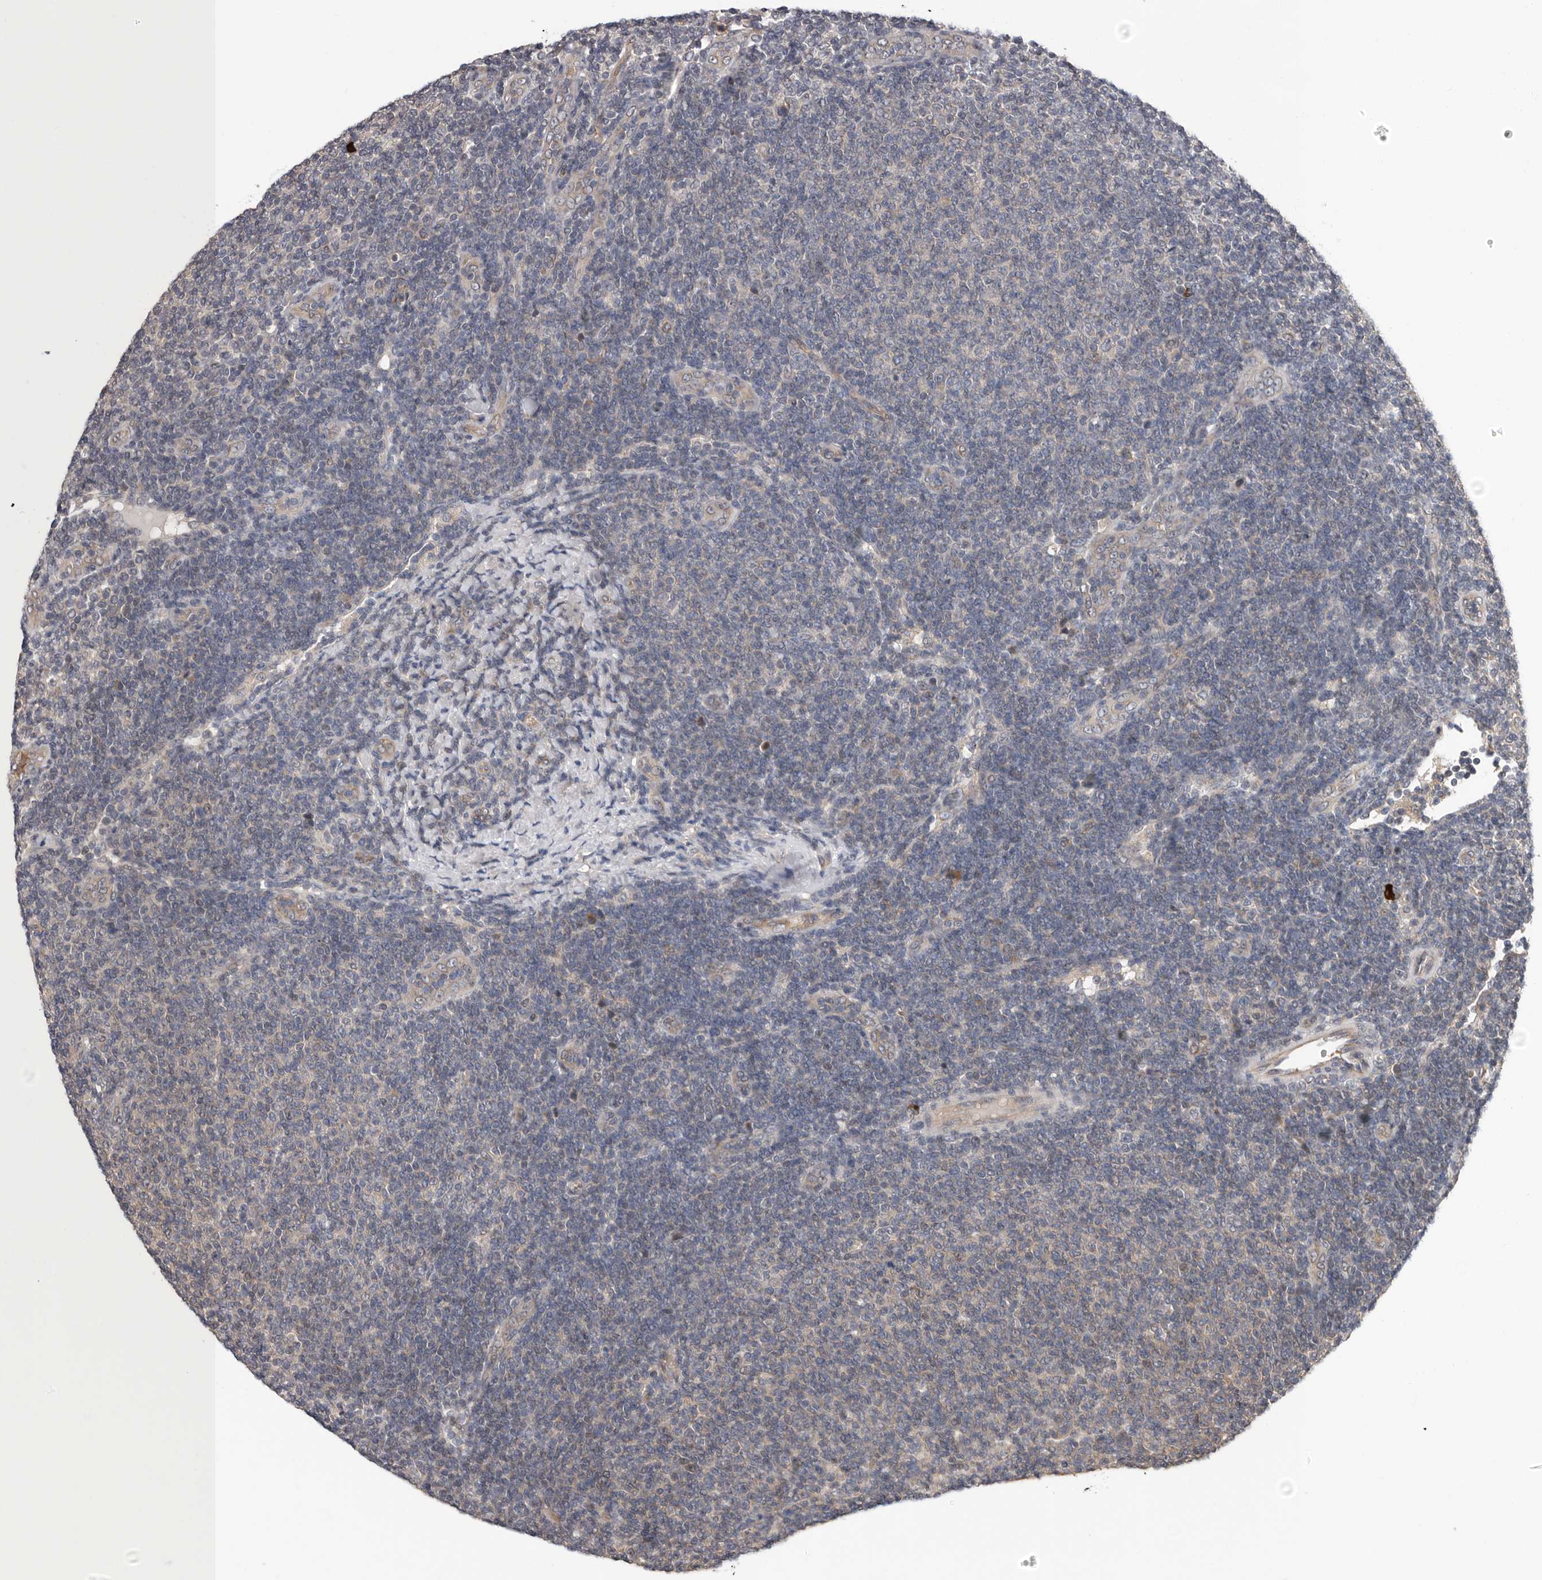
{"staining": {"intensity": "weak", "quantity": "<25%", "location": "nuclear"}, "tissue": "lymphoma", "cell_type": "Tumor cells", "image_type": "cancer", "snomed": [{"axis": "morphology", "description": "Malignant lymphoma, non-Hodgkin's type, Low grade"}, {"axis": "topography", "description": "Lymph node"}], "caption": "High power microscopy photomicrograph of an immunohistochemistry (IHC) photomicrograph of malignant lymphoma, non-Hodgkin's type (low-grade), revealing no significant staining in tumor cells.", "gene": "MED8", "patient": {"sex": "male", "age": 66}}